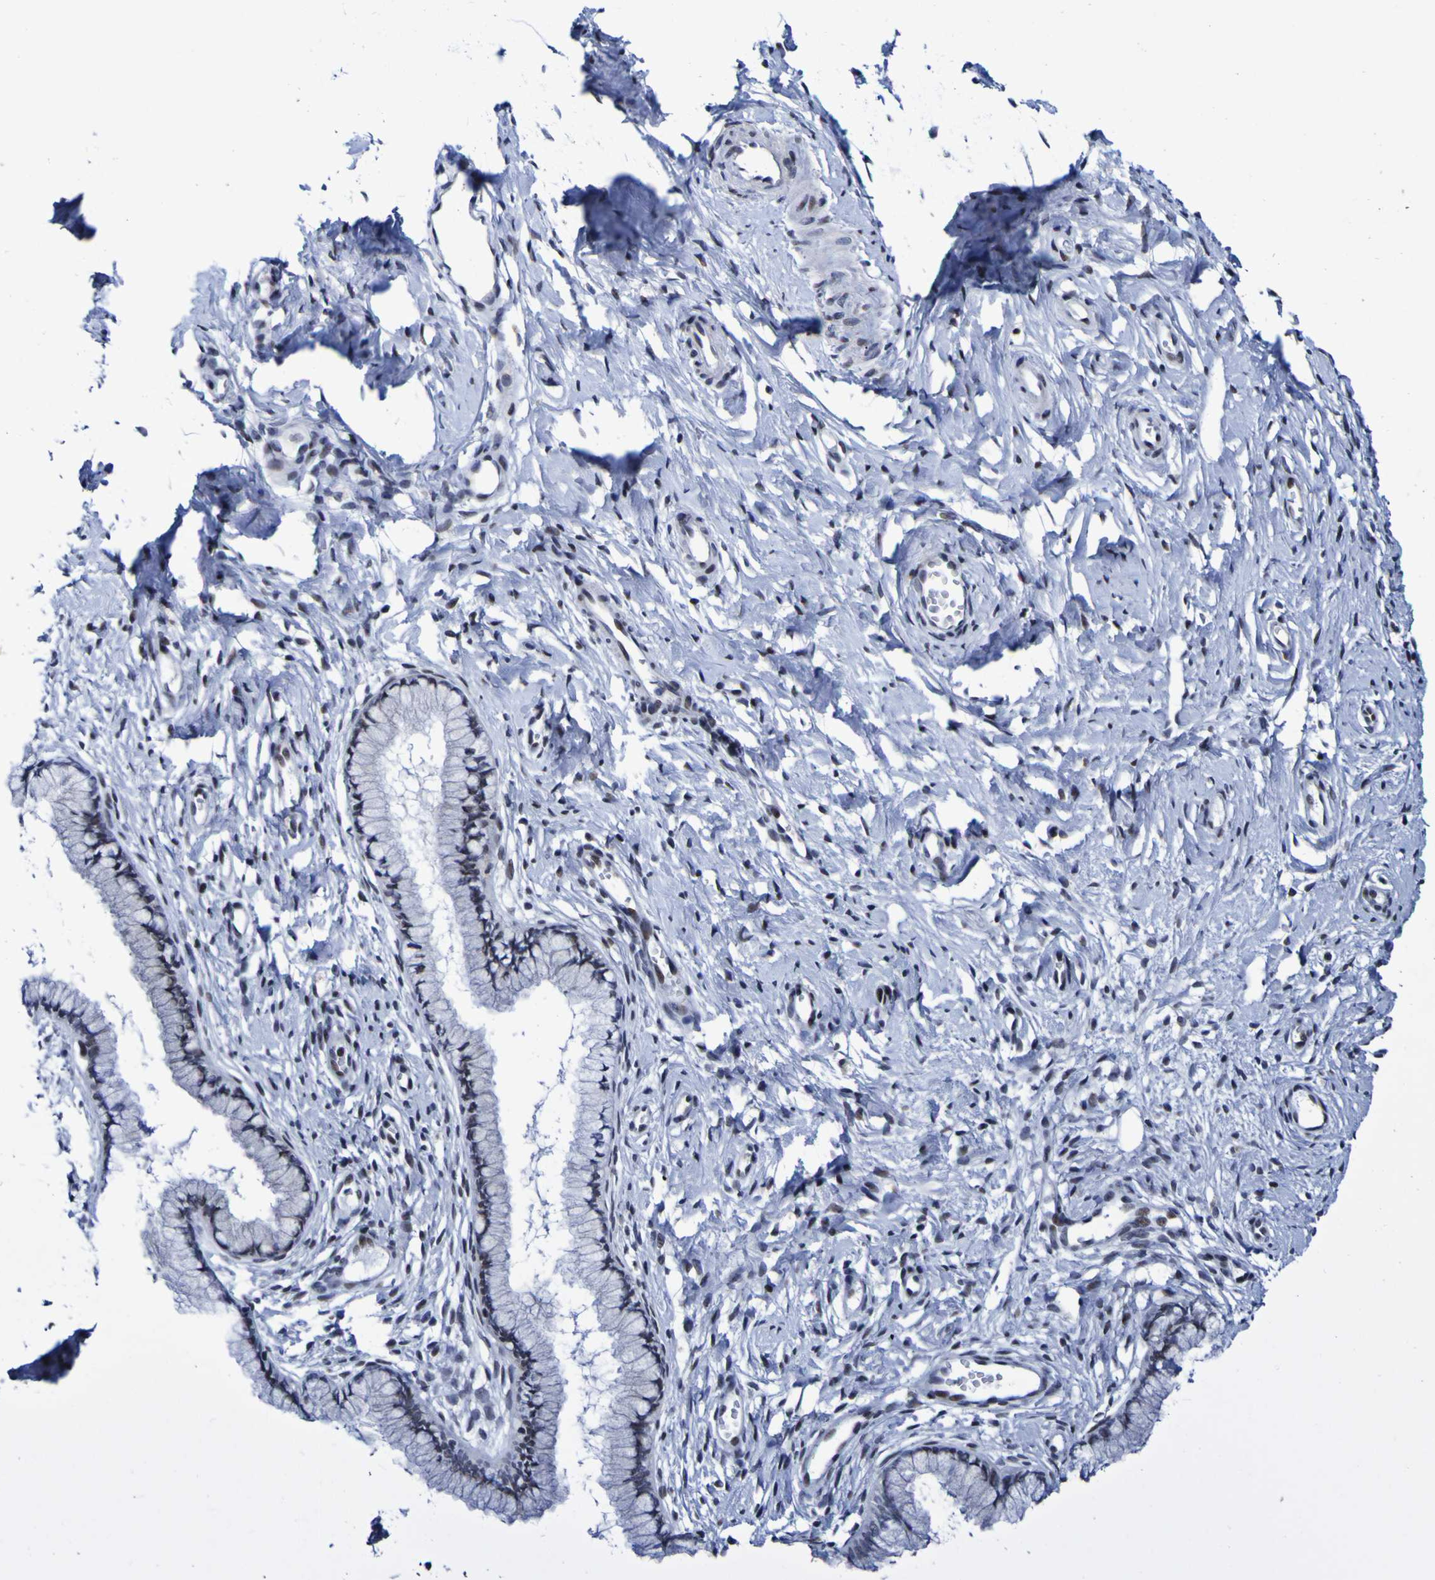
{"staining": {"intensity": "weak", "quantity": ">75%", "location": "nuclear"}, "tissue": "cervix", "cell_type": "Glandular cells", "image_type": "normal", "snomed": [{"axis": "morphology", "description": "Normal tissue, NOS"}, {"axis": "topography", "description": "Cervix"}], "caption": "Cervix was stained to show a protein in brown. There is low levels of weak nuclear positivity in approximately >75% of glandular cells.", "gene": "MBD3", "patient": {"sex": "female", "age": 65}}